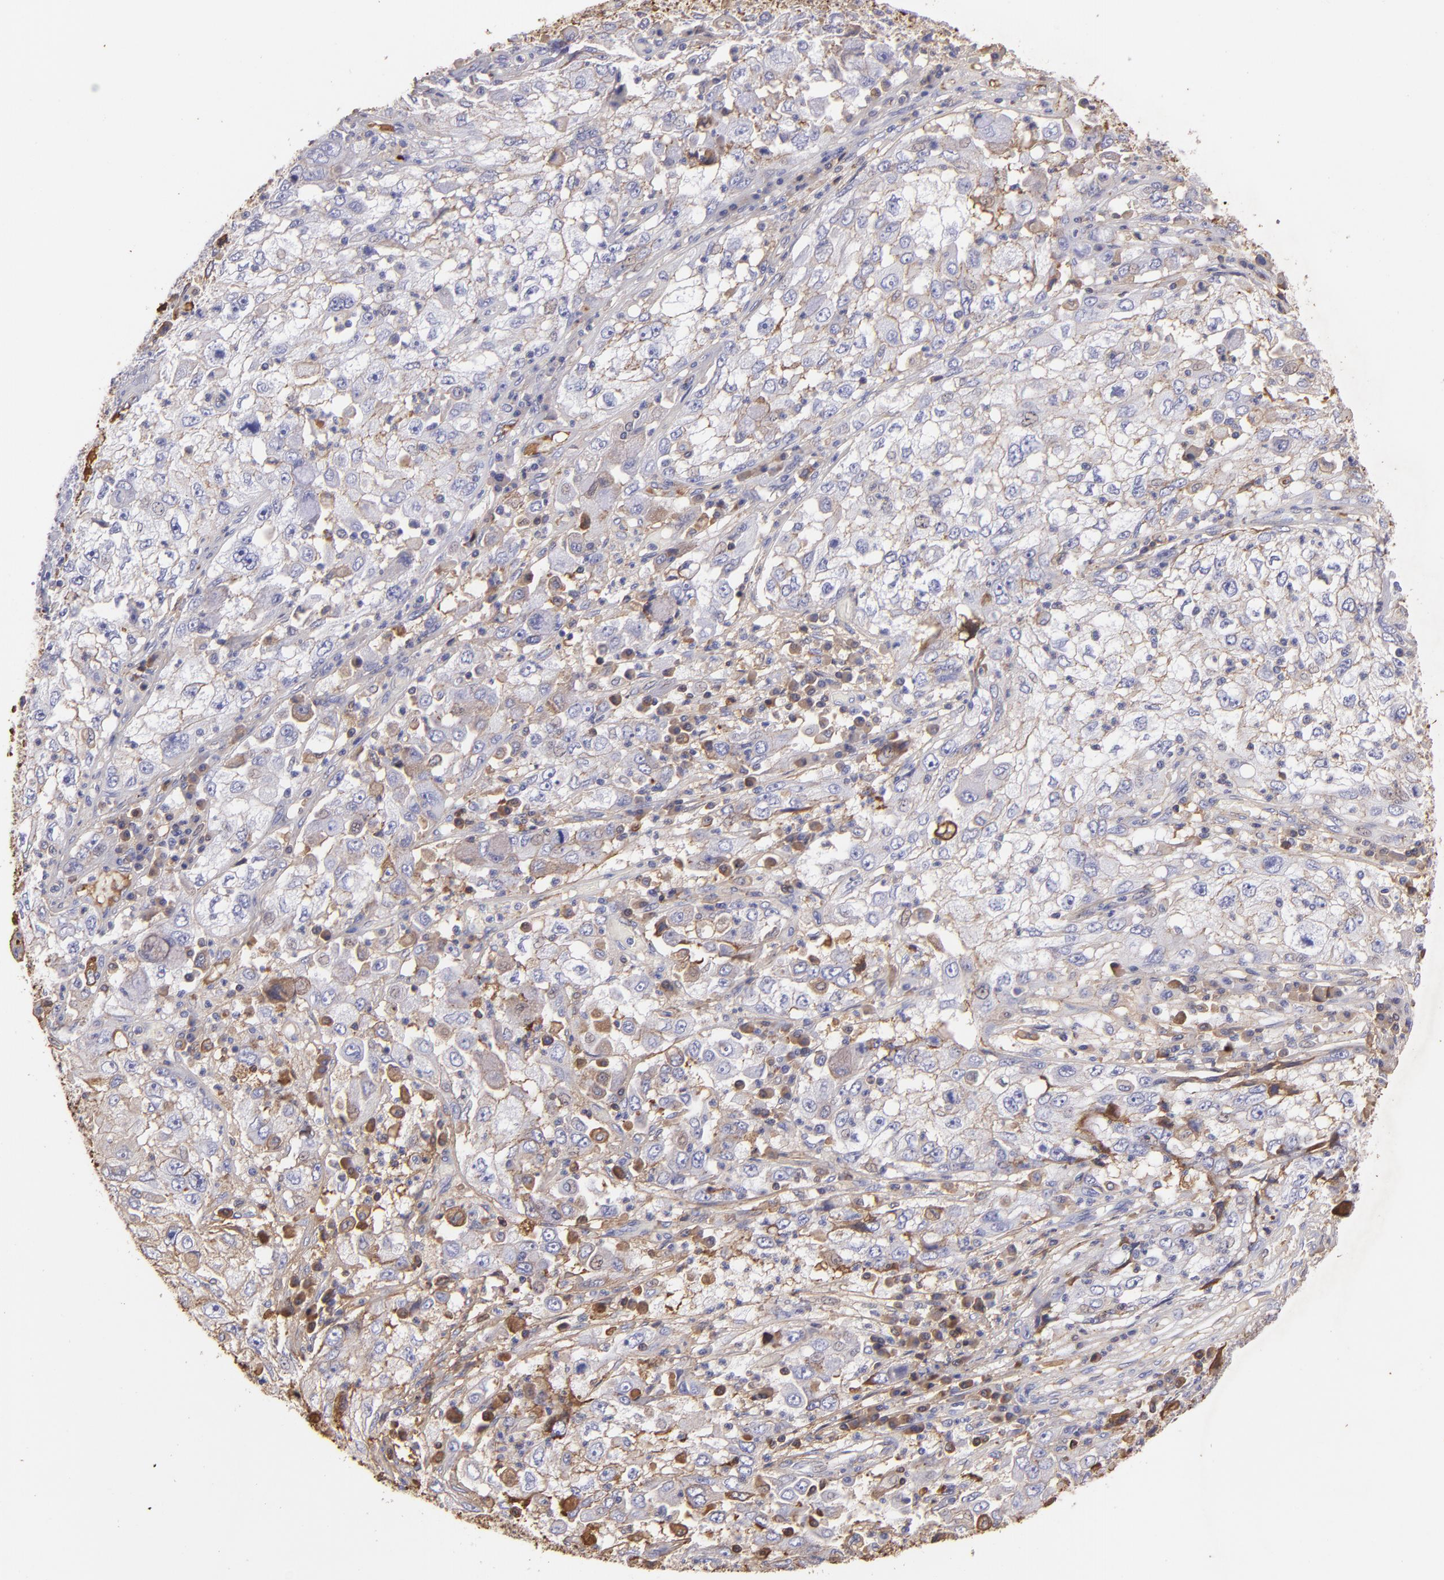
{"staining": {"intensity": "moderate", "quantity": "25%-75%", "location": "cytoplasmic/membranous"}, "tissue": "cervical cancer", "cell_type": "Tumor cells", "image_type": "cancer", "snomed": [{"axis": "morphology", "description": "Squamous cell carcinoma, NOS"}, {"axis": "topography", "description": "Cervix"}], "caption": "Protein staining demonstrates moderate cytoplasmic/membranous staining in about 25%-75% of tumor cells in squamous cell carcinoma (cervical).", "gene": "FGB", "patient": {"sex": "female", "age": 36}}